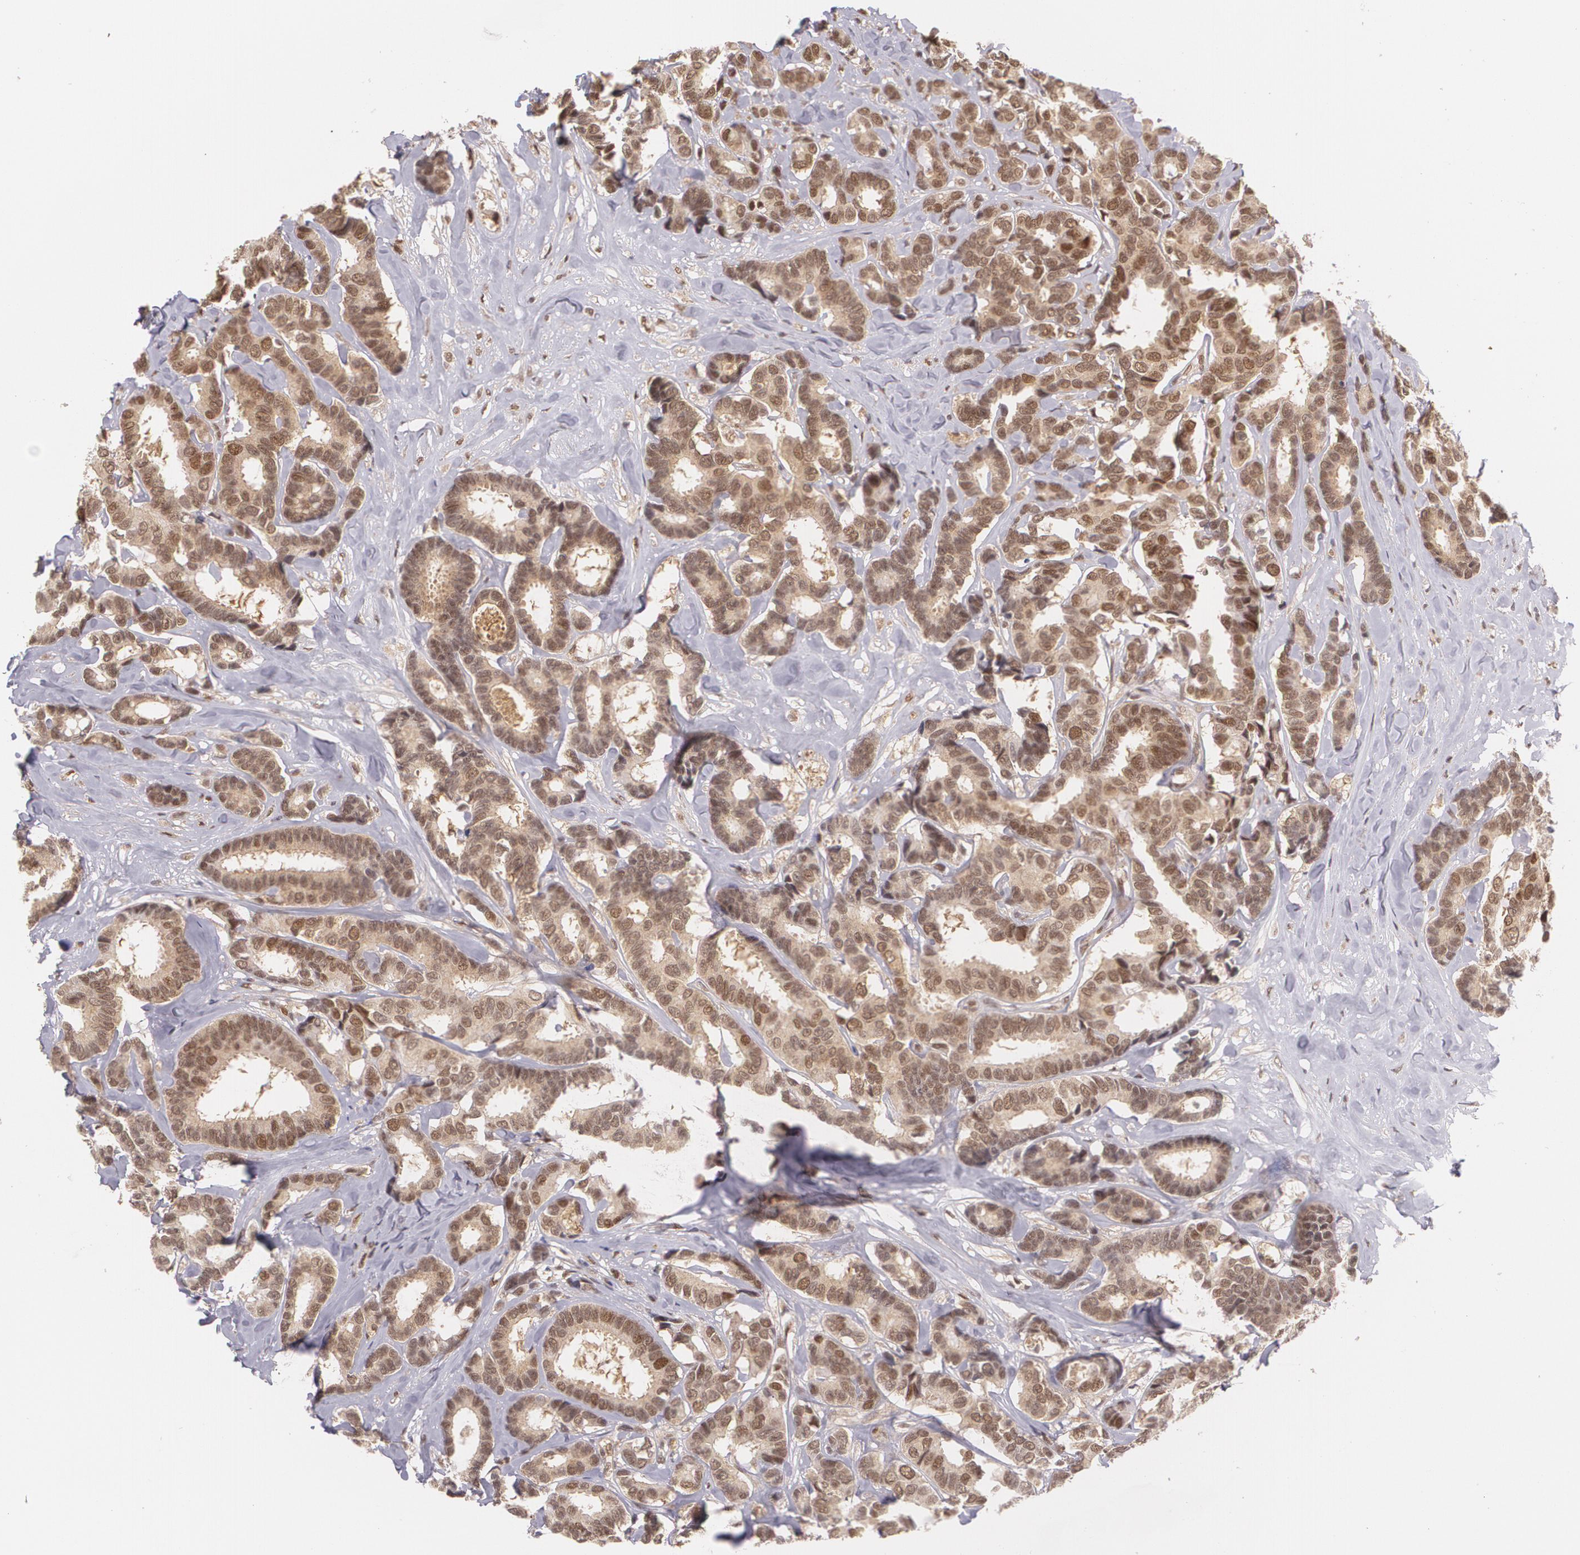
{"staining": {"intensity": "moderate", "quantity": ">75%", "location": "cytoplasmic/membranous,nuclear"}, "tissue": "breast cancer", "cell_type": "Tumor cells", "image_type": "cancer", "snomed": [{"axis": "morphology", "description": "Duct carcinoma"}, {"axis": "topography", "description": "Breast"}], "caption": "IHC photomicrograph of breast cancer (infiltrating ductal carcinoma) stained for a protein (brown), which shows medium levels of moderate cytoplasmic/membranous and nuclear expression in approximately >75% of tumor cells.", "gene": "CUL2", "patient": {"sex": "female", "age": 87}}